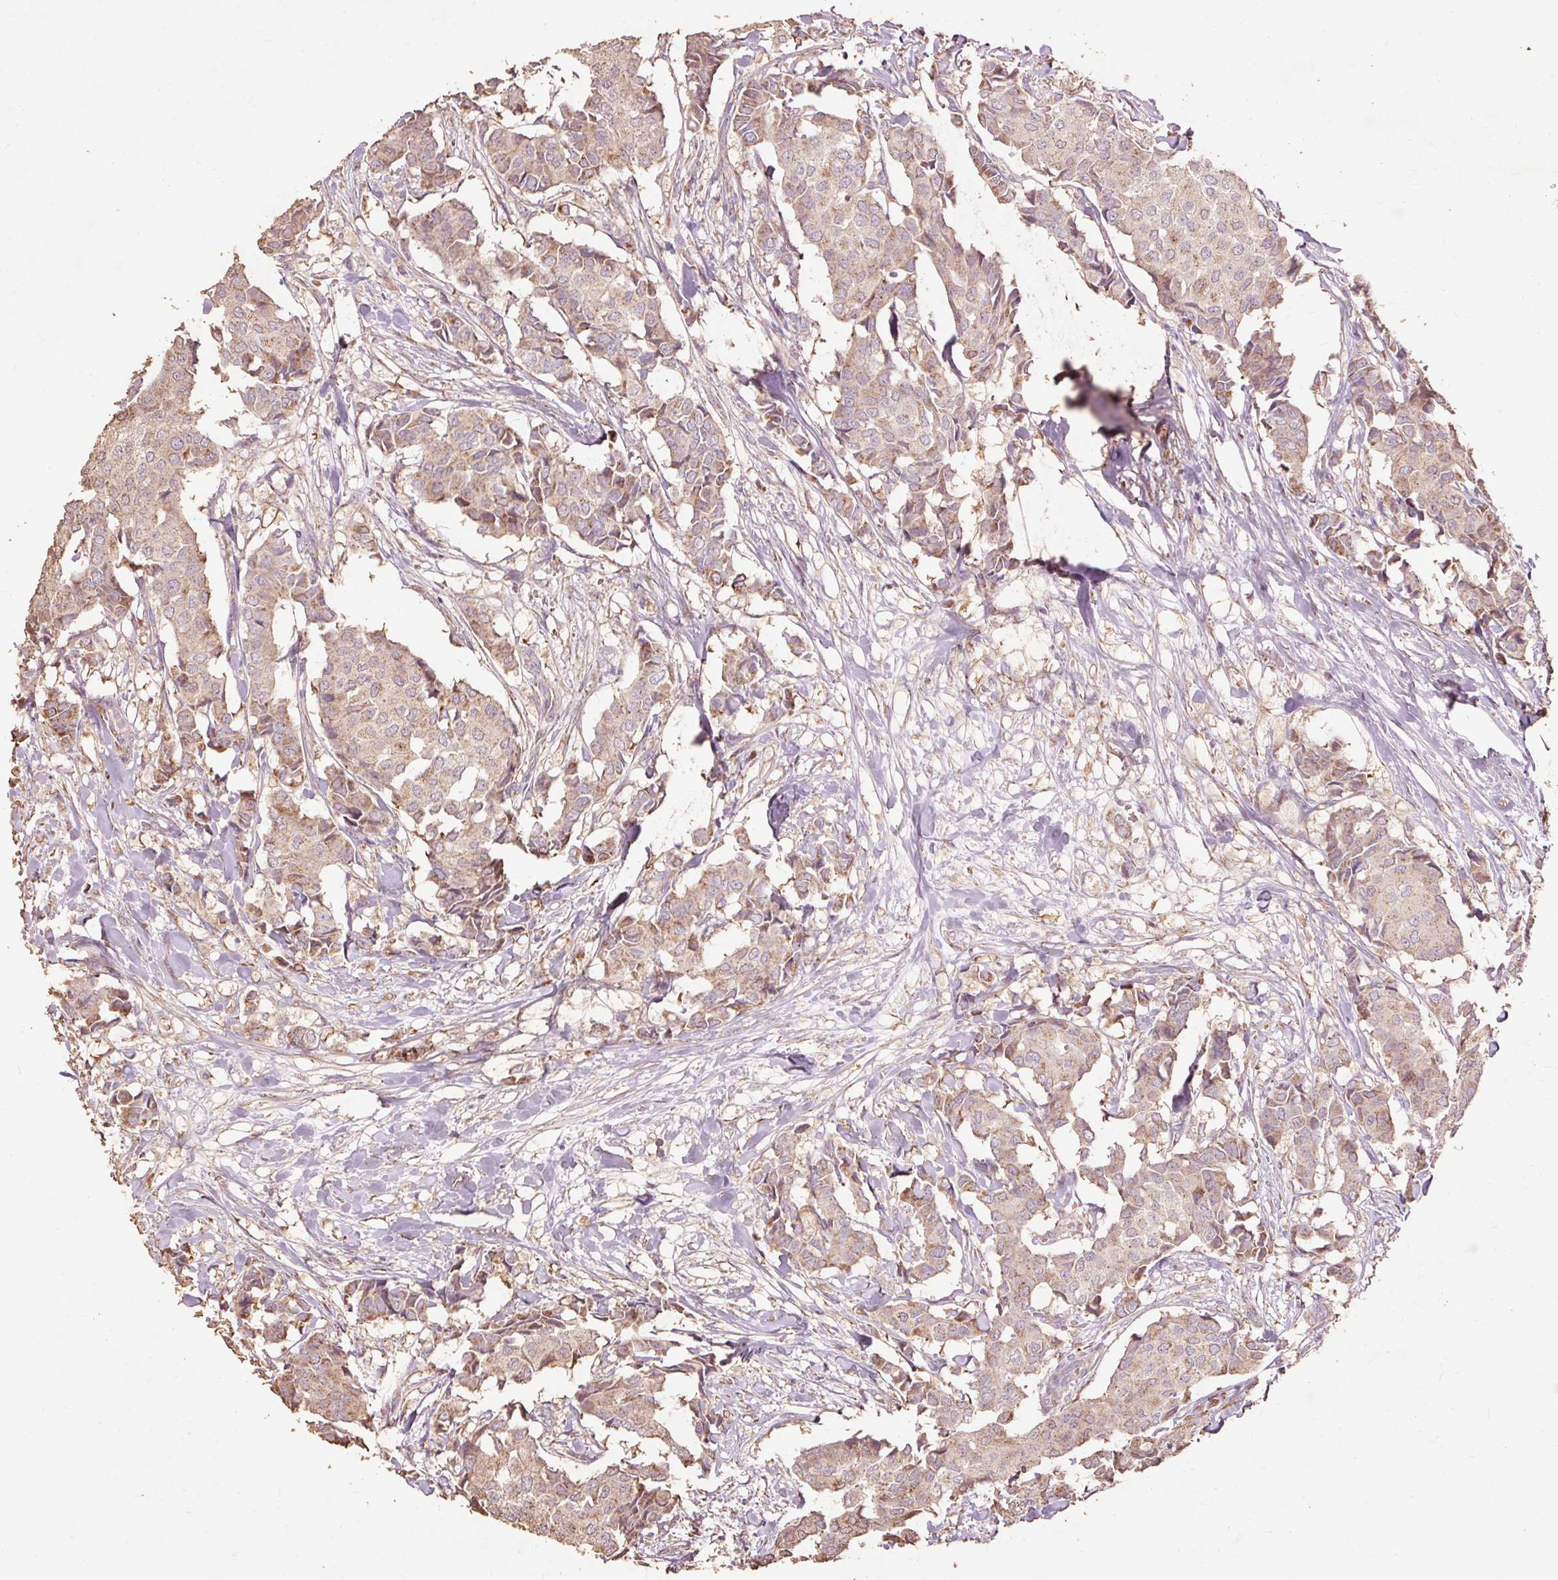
{"staining": {"intensity": "moderate", "quantity": ">75%", "location": "cytoplasmic/membranous"}, "tissue": "breast cancer", "cell_type": "Tumor cells", "image_type": "cancer", "snomed": [{"axis": "morphology", "description": "Duct carcinoma"}, {"axis": "topography", "description": "Breast"}], "caption": "Protein staining displays moderate cytoplasmic/membranous expression in about >75% of tumor cells in breast intraductal carcinoma.", "gene": "PRDX5", "patient": {"sex": "female", "age": 75}}